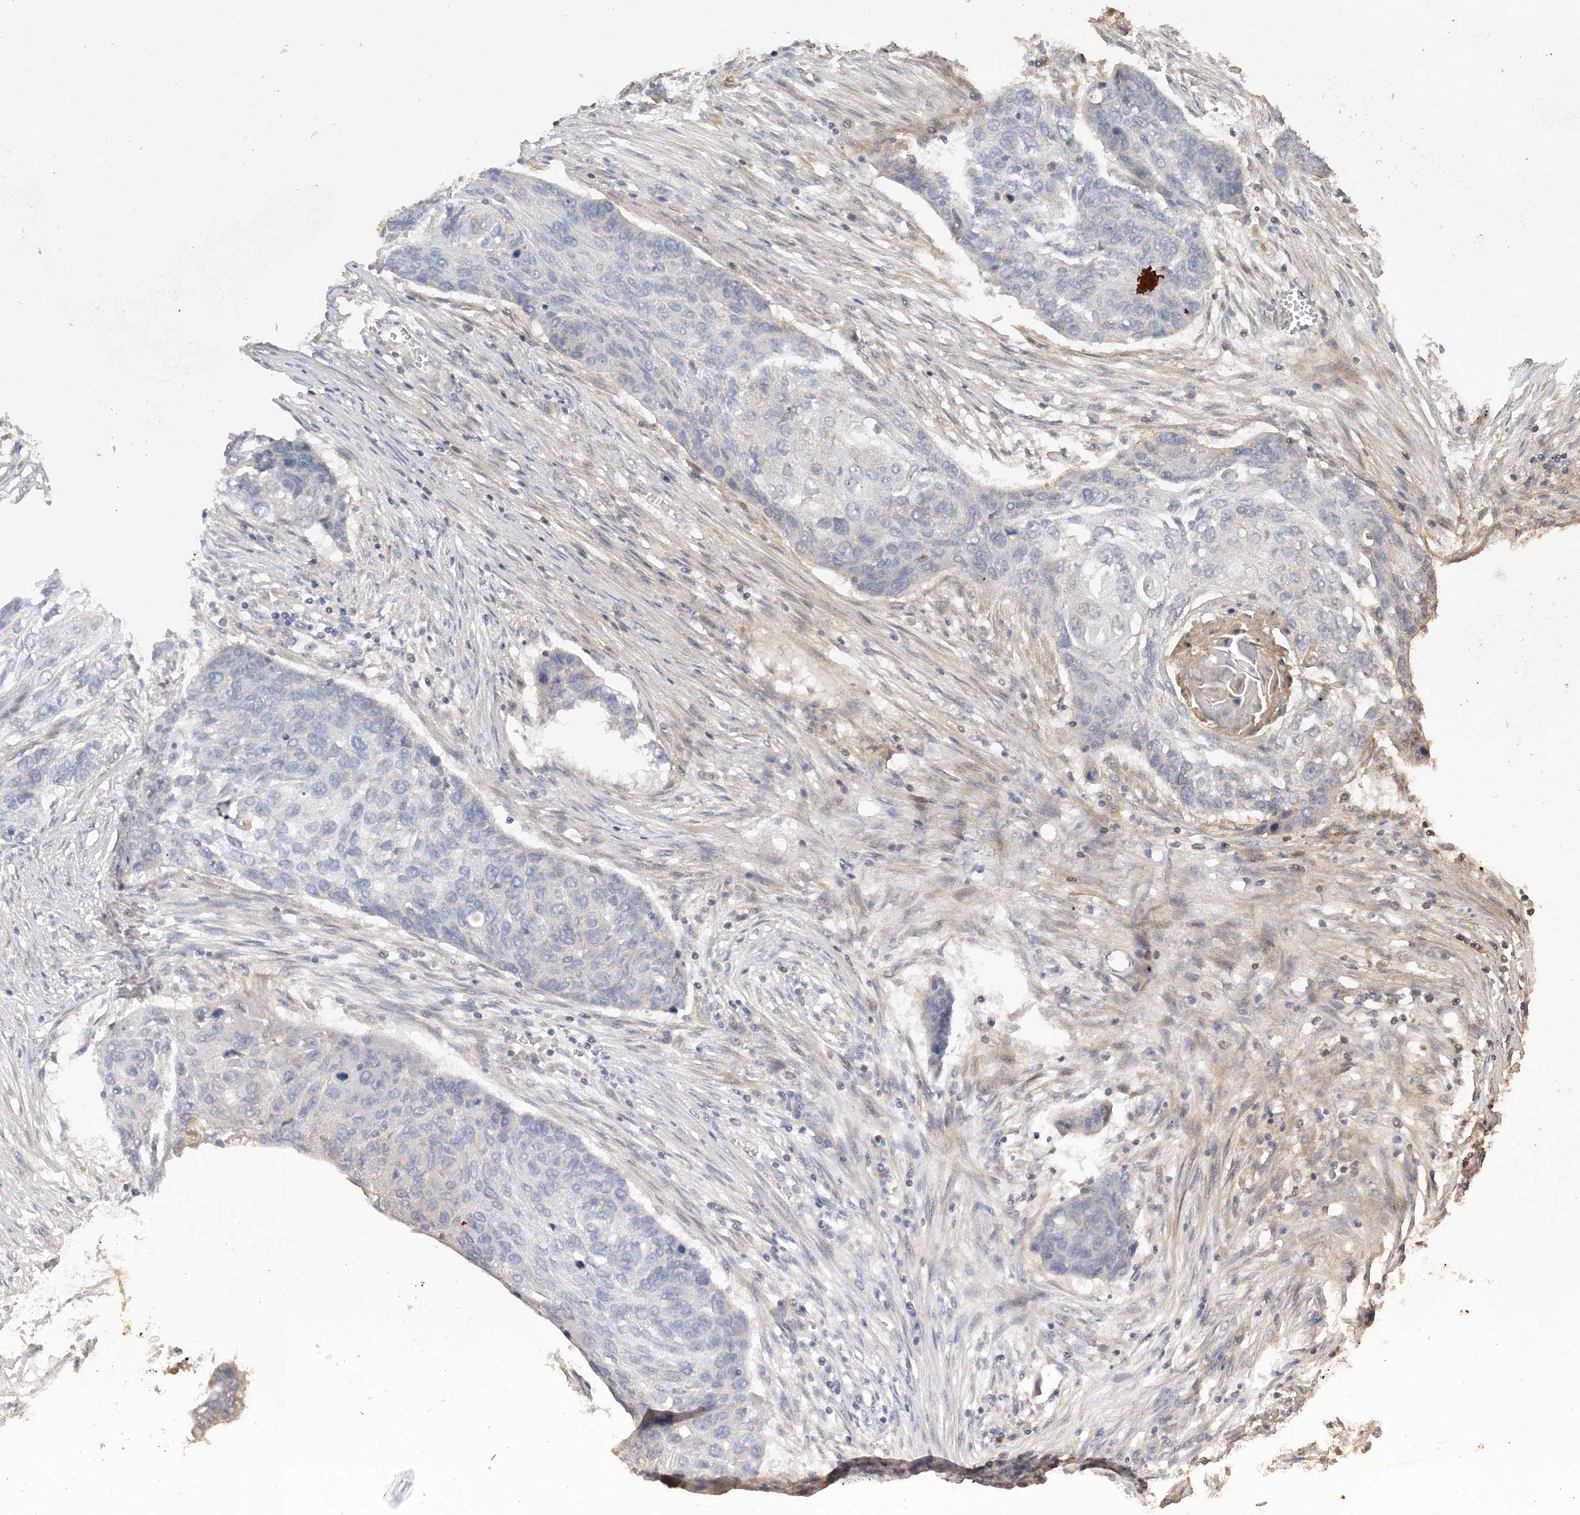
{"staining": {"intensity": "negative", "quantity": "none", "location": "none"}, "tissue": "lung cancer", "cell_type": "Tumor cells", "image_type": "cancer", "snomed": [{"axis": "morphology", "description": "Squamous cell carcinoma, NOS"}, {"axis": "topography", "description": "Lung"}], "caption": "Tumor cells are negative for protein expression in human lung cancer. Nuclei are stained in blue.", "gene": "GRINA", "patient": {"sex": "female", "age": 63}}